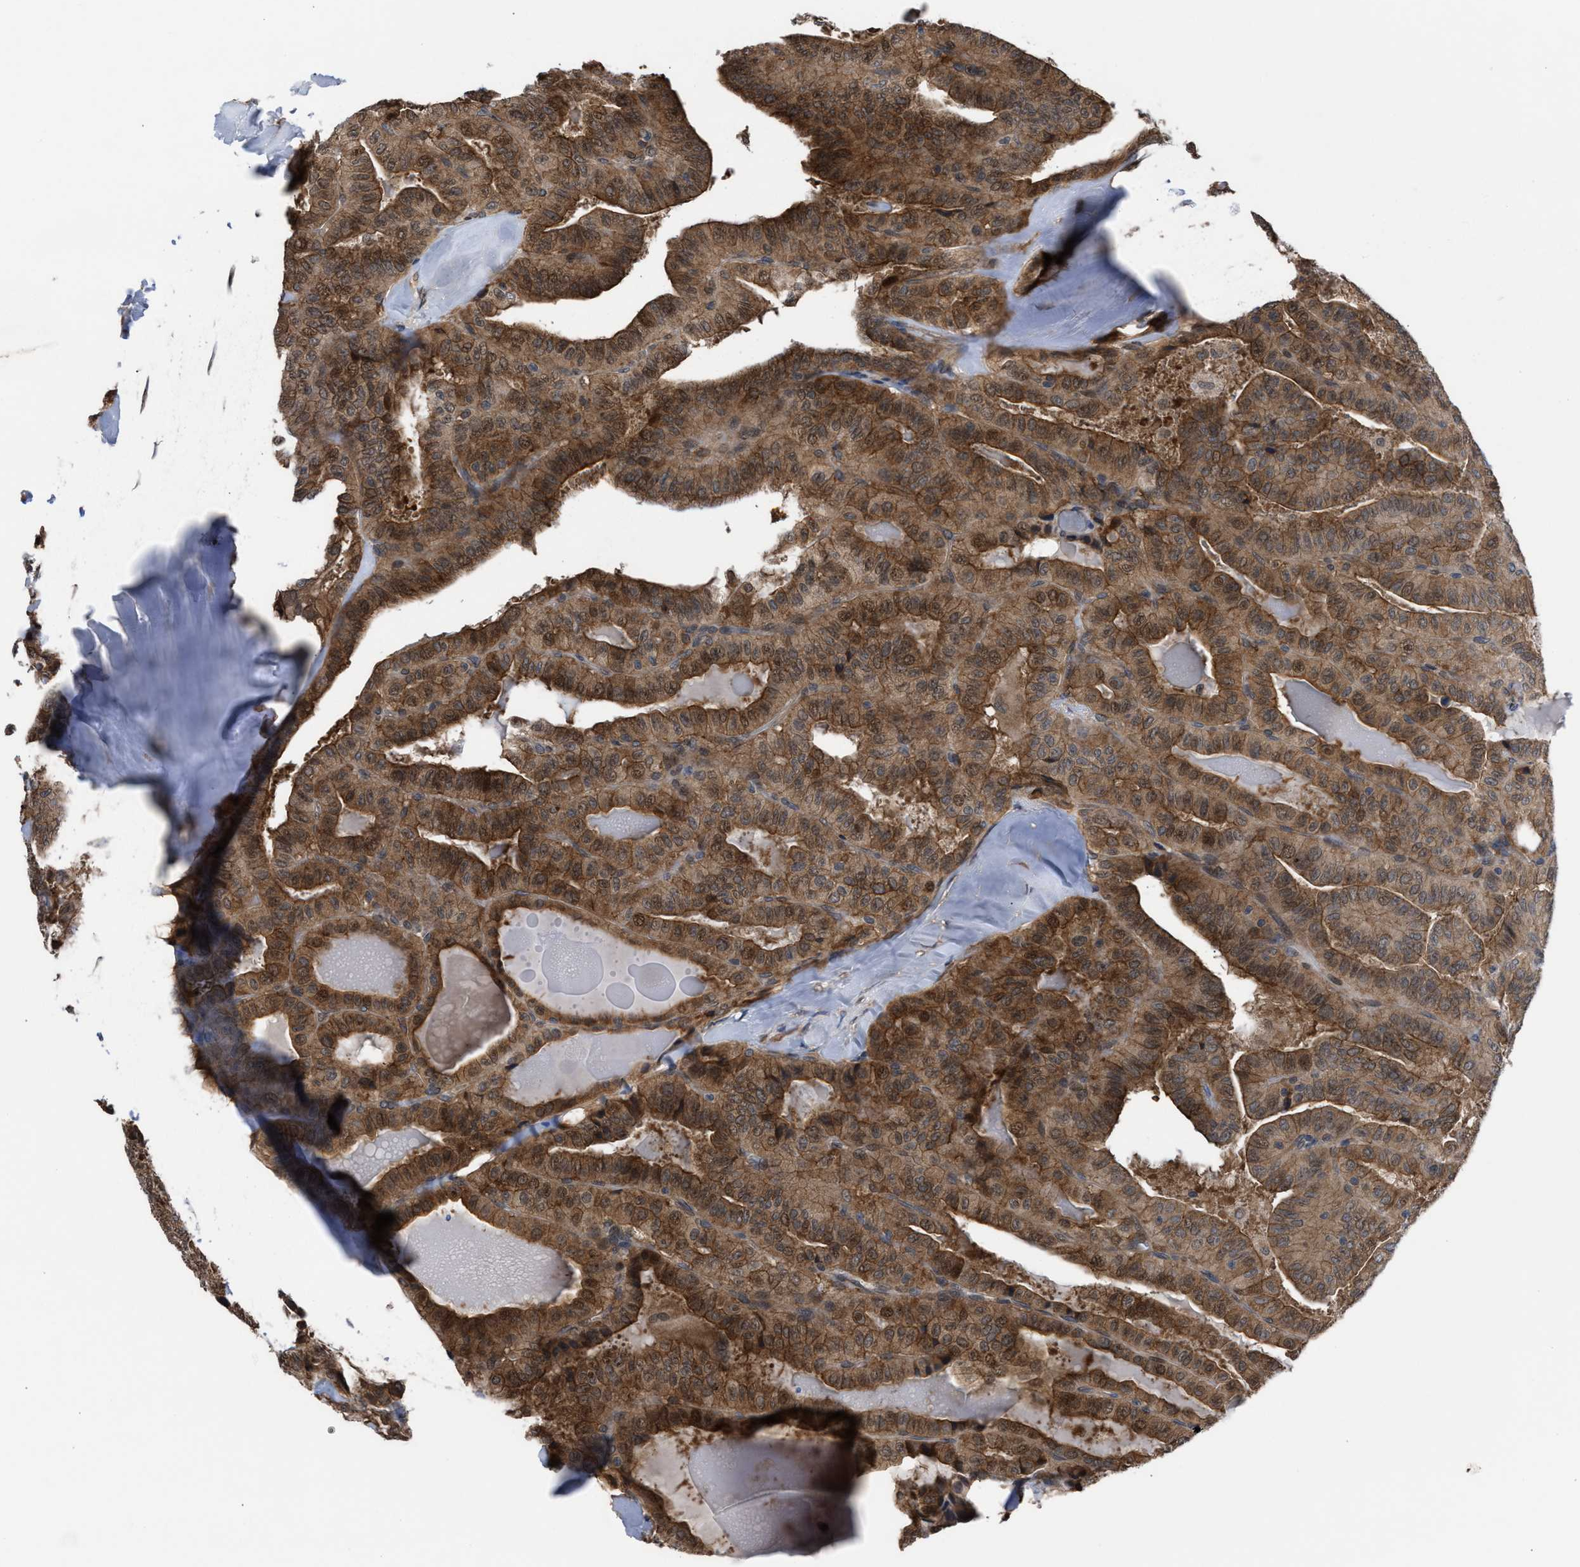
{"staining": {"intensity": "moderate", "quantity": ">75%", "location": "cytoplasmic/membranous"}, "tissue": "thyroid cancer", "cell_type": "Tumor cells", "image_type": "cancer", "snomed": [{"axis": "morphology", "description": "Papillary adenocarcinoma, NOS"}, {"axis": "topography", "description": "Thyroid gland"}], "caption": "Immunohistochemistry (IHC) (DAB) staining of human papillary adenocarcinoma (thyroid) displays moderate cytoplasmic/membranous protein expression in about >75% of tumor cells.", "gene": "TP53BP2", "patient": {"sex": "male", "age": 77}}